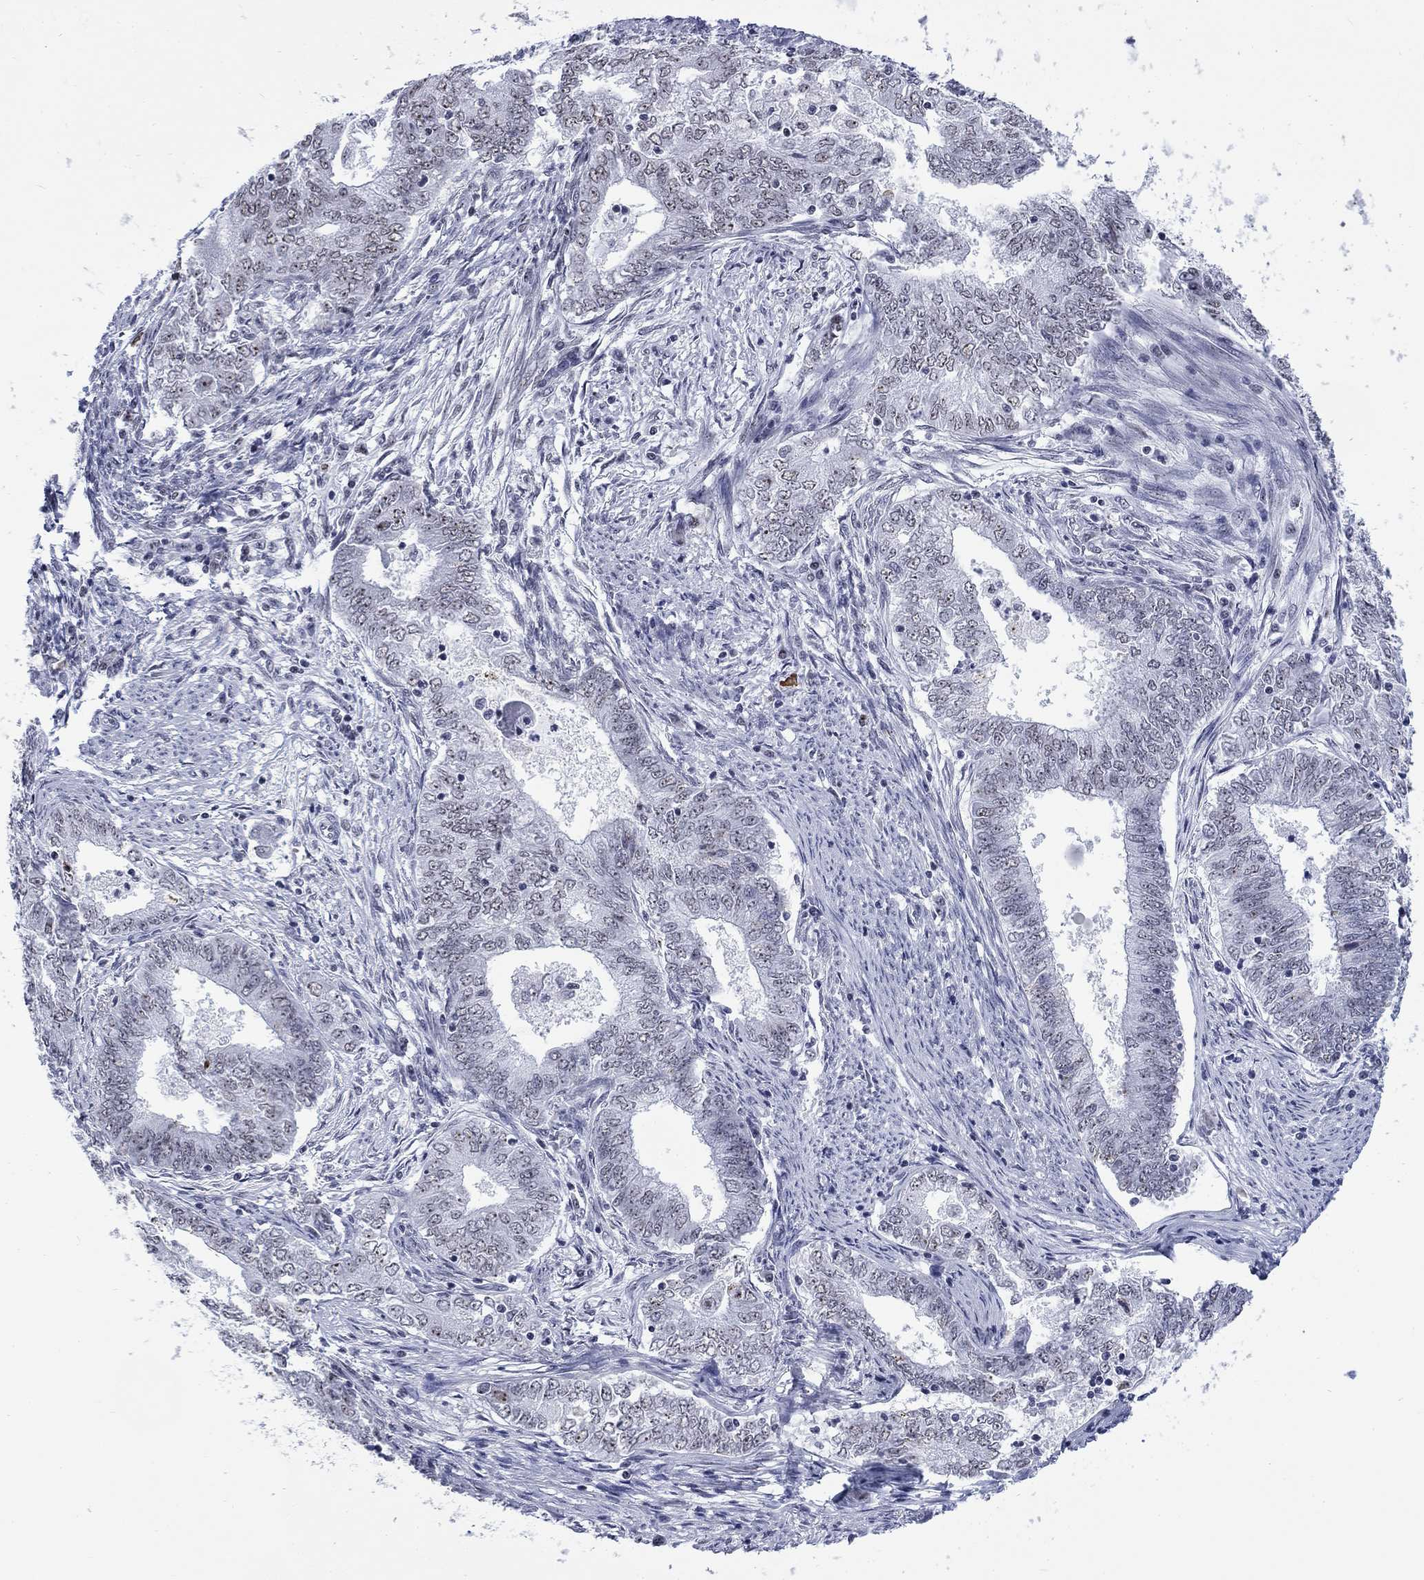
{"staining": {"intensity": "negative", "quantity": "none", "location": "none"}, "tissue": "endometrial cancer", "cell_type": "Tumor cells", "image_type": "cancer", "snomed": [{"axis": "morphology", "description": "Adenocarcinoma, NOS"}, {"axis": "topography", "description": "Endometrium"}], "caption": "Tumor cells are negative for brown protein staining in endometrial adenocarcinoma.", "gene": "CSRNP3", "patient": {"sex": "female", "age": 62}}